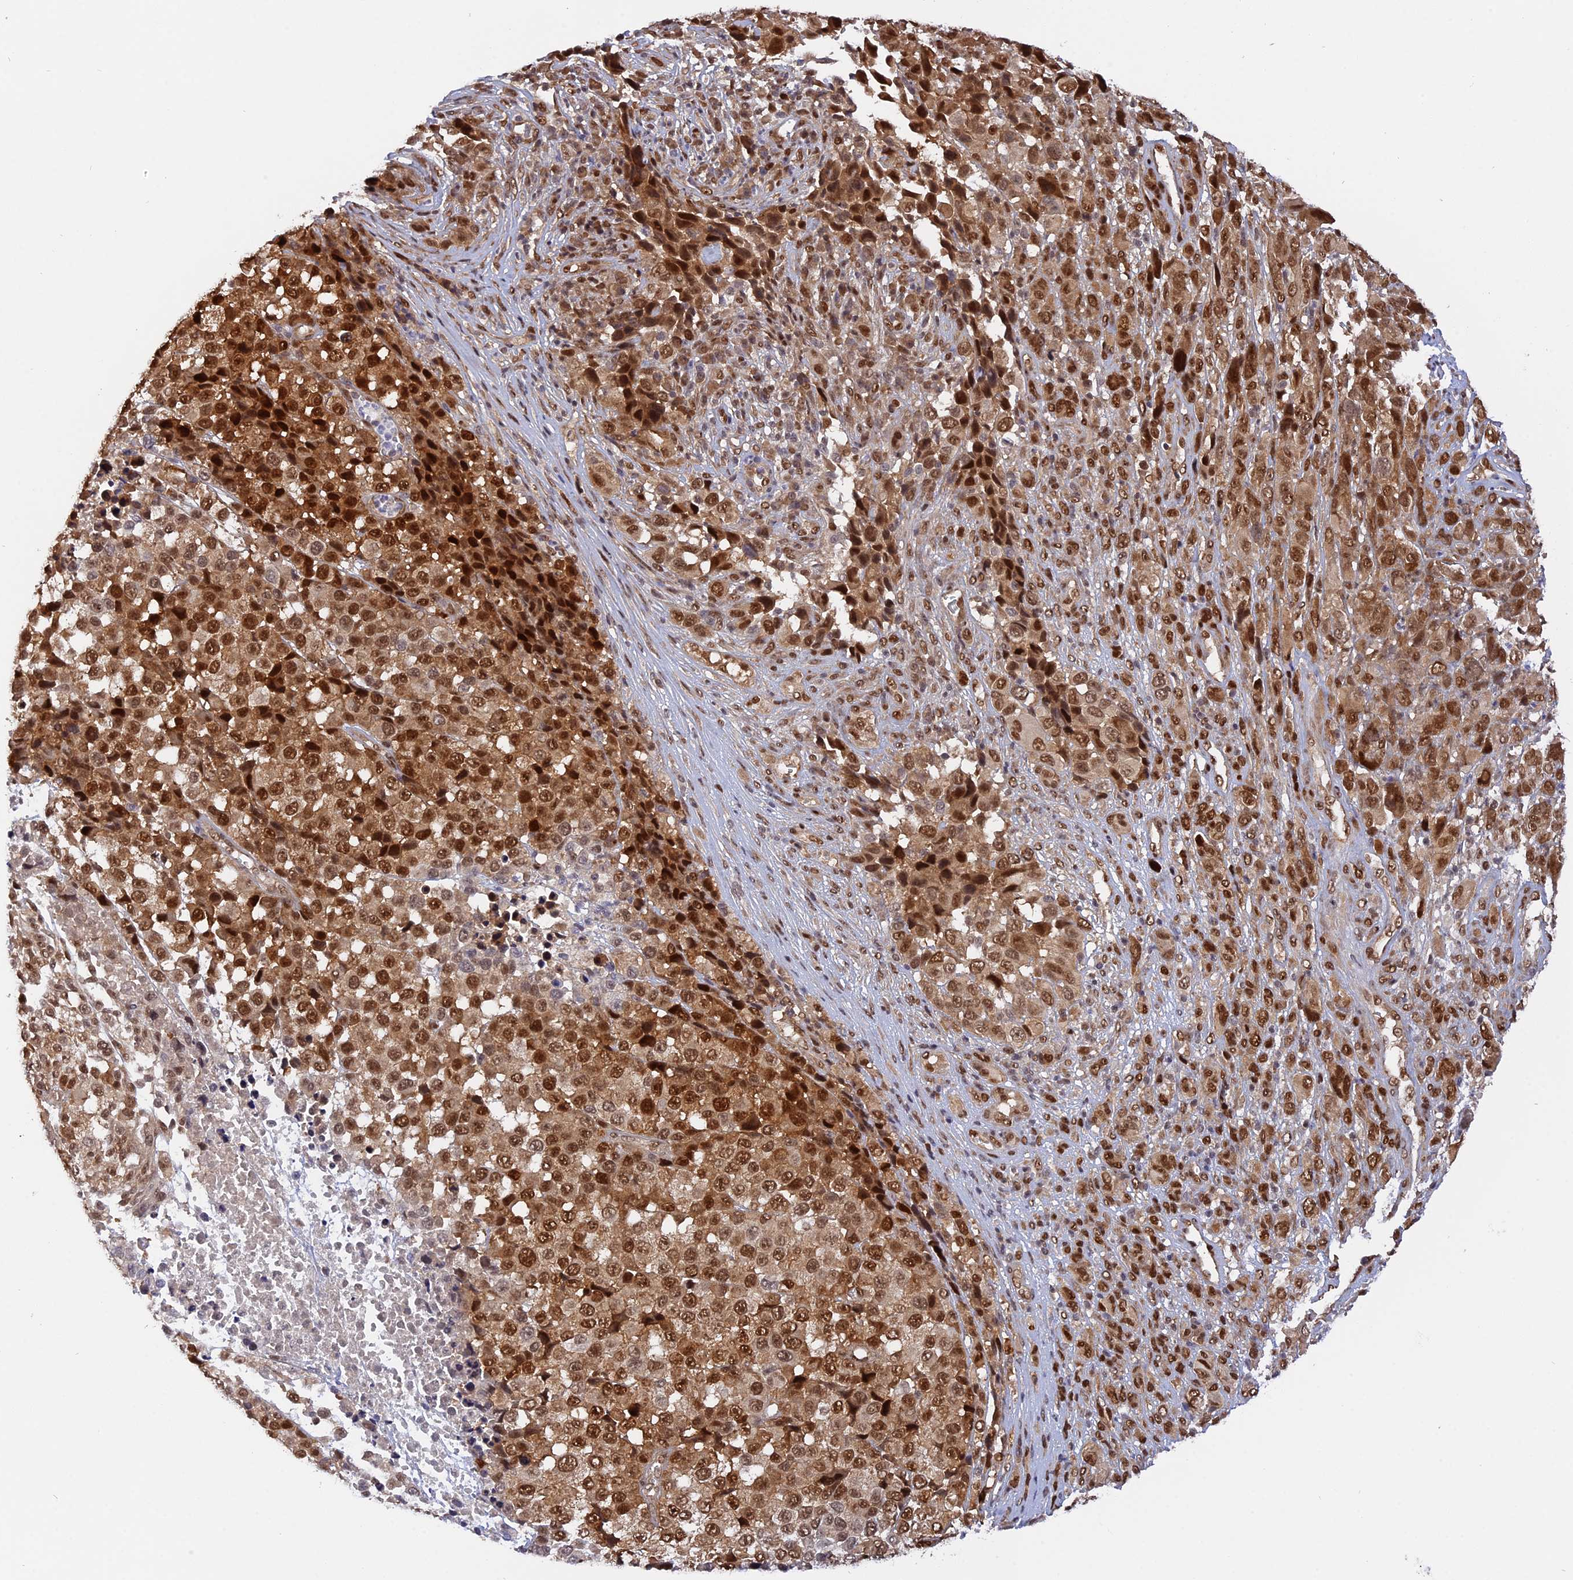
{"staining": {"intensity": "moderate", "quantity": ">75%", "location": "cytoplasmic/membranous,nuclear"}, "tissue": "melanoma", "cell_type": "Tumor cells", "image_type": "cancer", "snomed": [{"axis": "morphology", "description": "Malignant melanoma, NOS"}, {"axis": "topography", "description": "Skin of trunk"}], "caption": "Melanoma stained with a brown dye displays moderate cytoplasmic/membranous and nuclear positive expression in about >75% of tumor cells.", "gene": "ZNF428", "patient": {"sex": "male", "age": 71}}